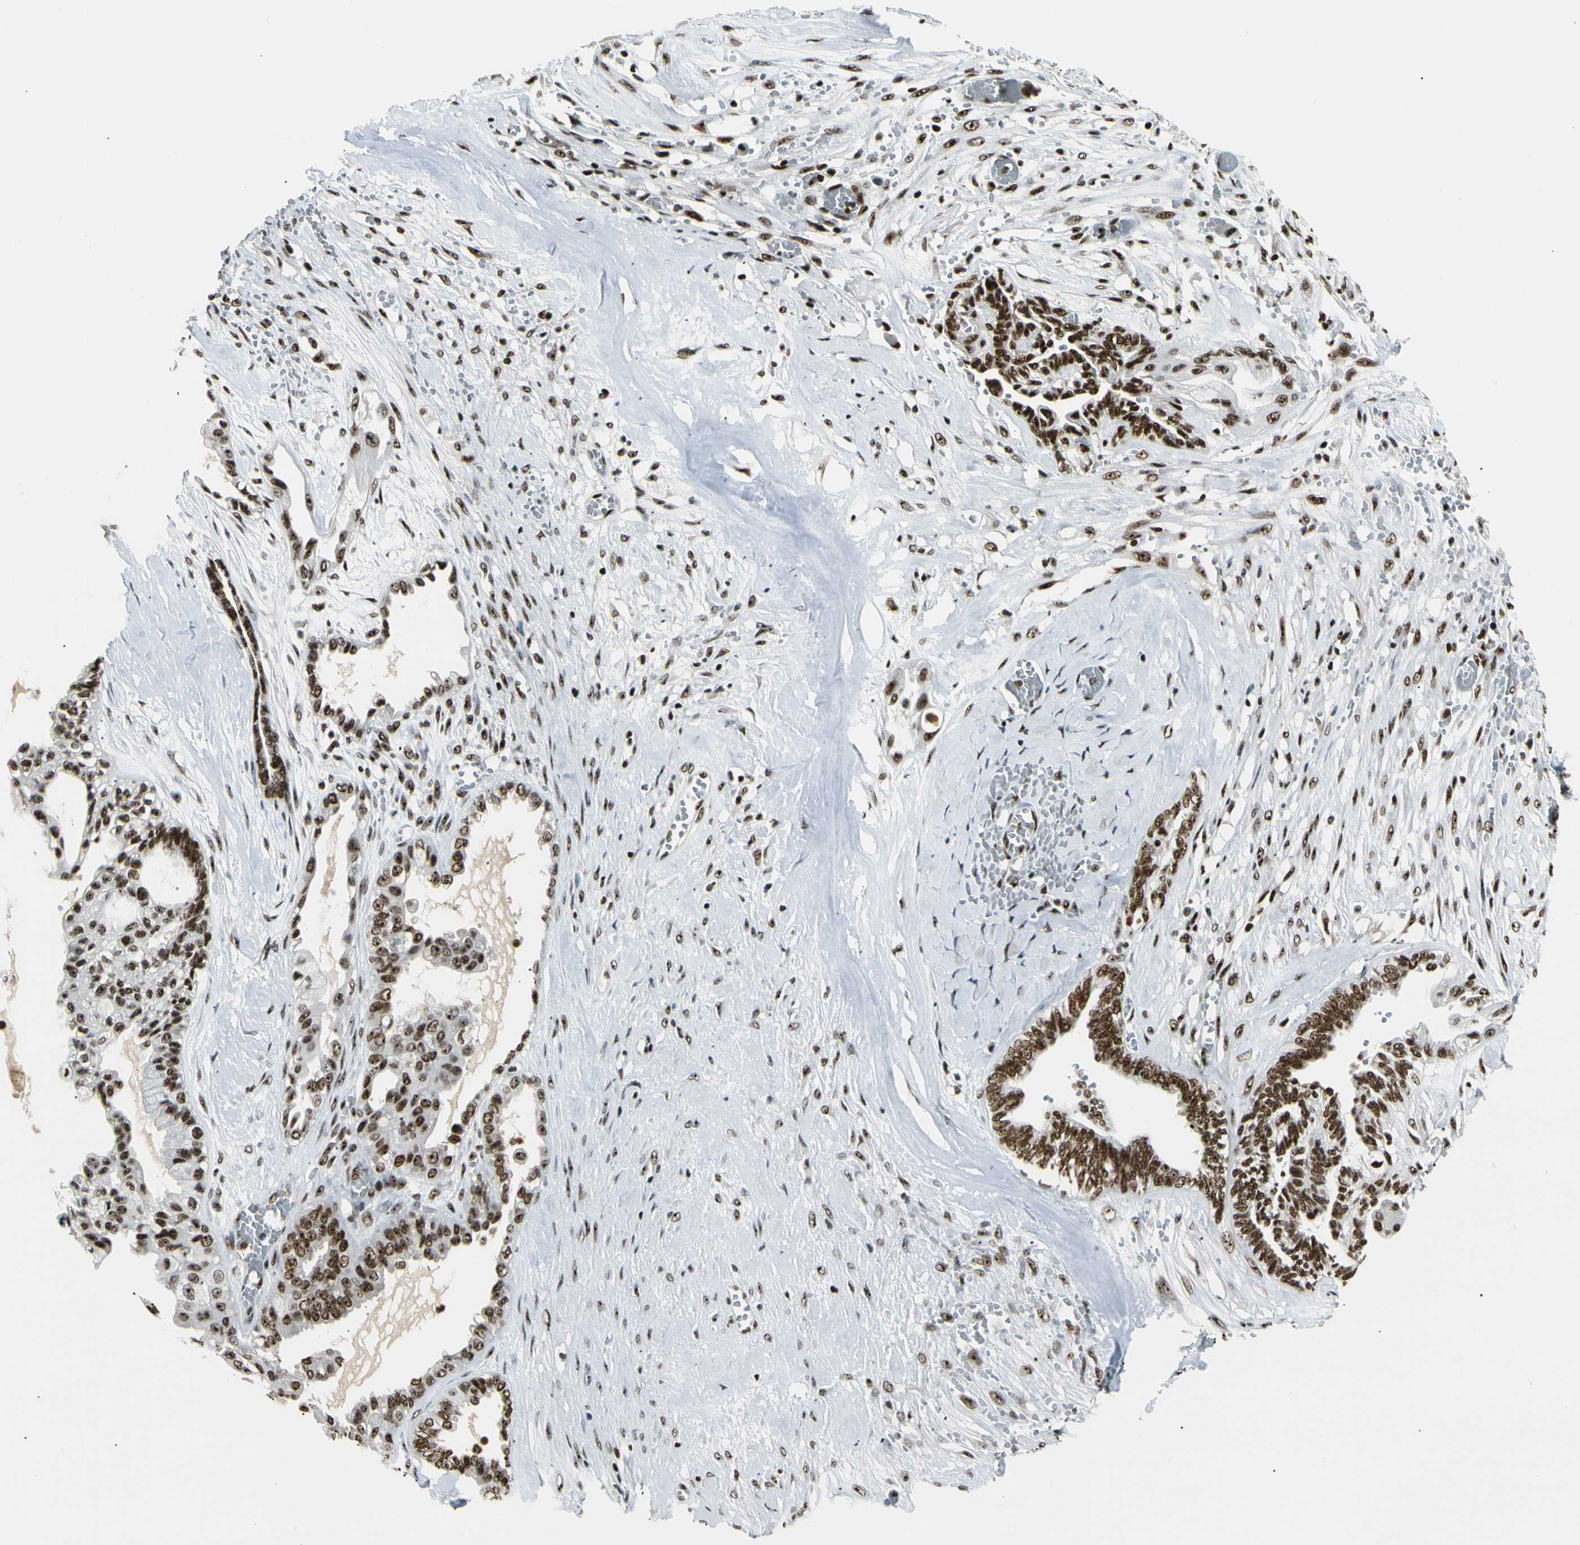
{"staining": {"intensity": "strong", "quantity": ">75%", "location": "nuclear"}, "tissue": "ovarian cancer", "cell_type": "Tumor cells", "image_type": "cancer", "snomed": [{"axis": "morphology", "description": "Carcinoma, NOS"}, {"axis": "morphology", "description": "Carcinoma, endometroid"}, {"axis": "topography", "description": "Ovary"}], "caption": "Brown immunohistochemical staining in human ovarian cancer exhibits strong nuclear positivity in approximately >75% of tumor cells. Nuclei are stained in blue.", "gene": "UBTF", "patient": {"sex": "female", "age": 50}}